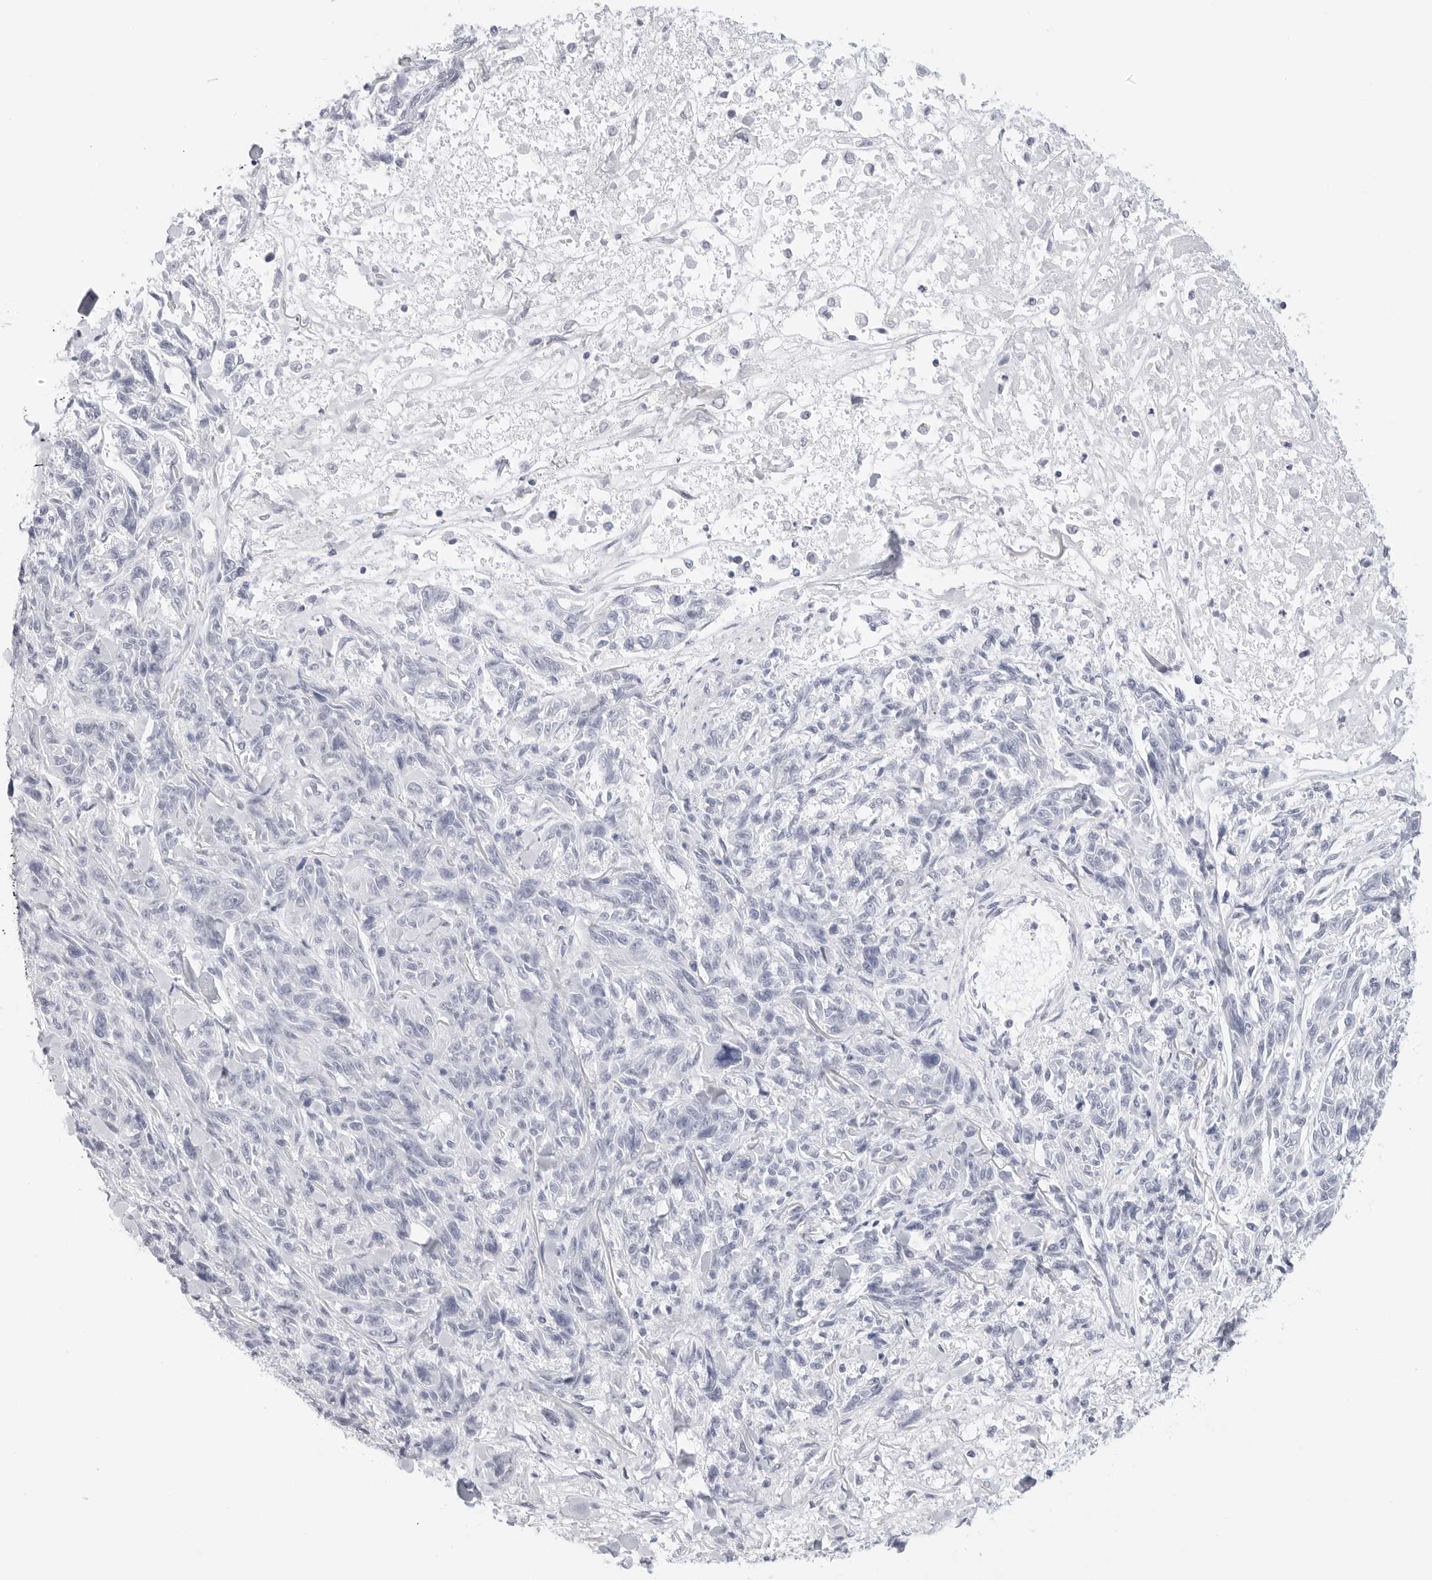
{"staining": {"intensity": "negative", "quantity": "none", "location": "none"}, "tissue": "melanoma", "cell_type": "Tumor cells", "image_type": "cancer", "snomed": [{"axis": "morphology", "description": "Malignant melanoma, NOS"}, {"axis": "topography", "description": "Skin"}], "caption": "Immunohistochemistry (IHC) image of human melanoma stained for a protein (brown), which exhibits no expression in tumor cells. The staining is performed using DAB brown chromogen with nuclei counter-stained in using hematoxylin.", "gene": "HMGCS2", "patient": {"sex": "male", "age": 53}}